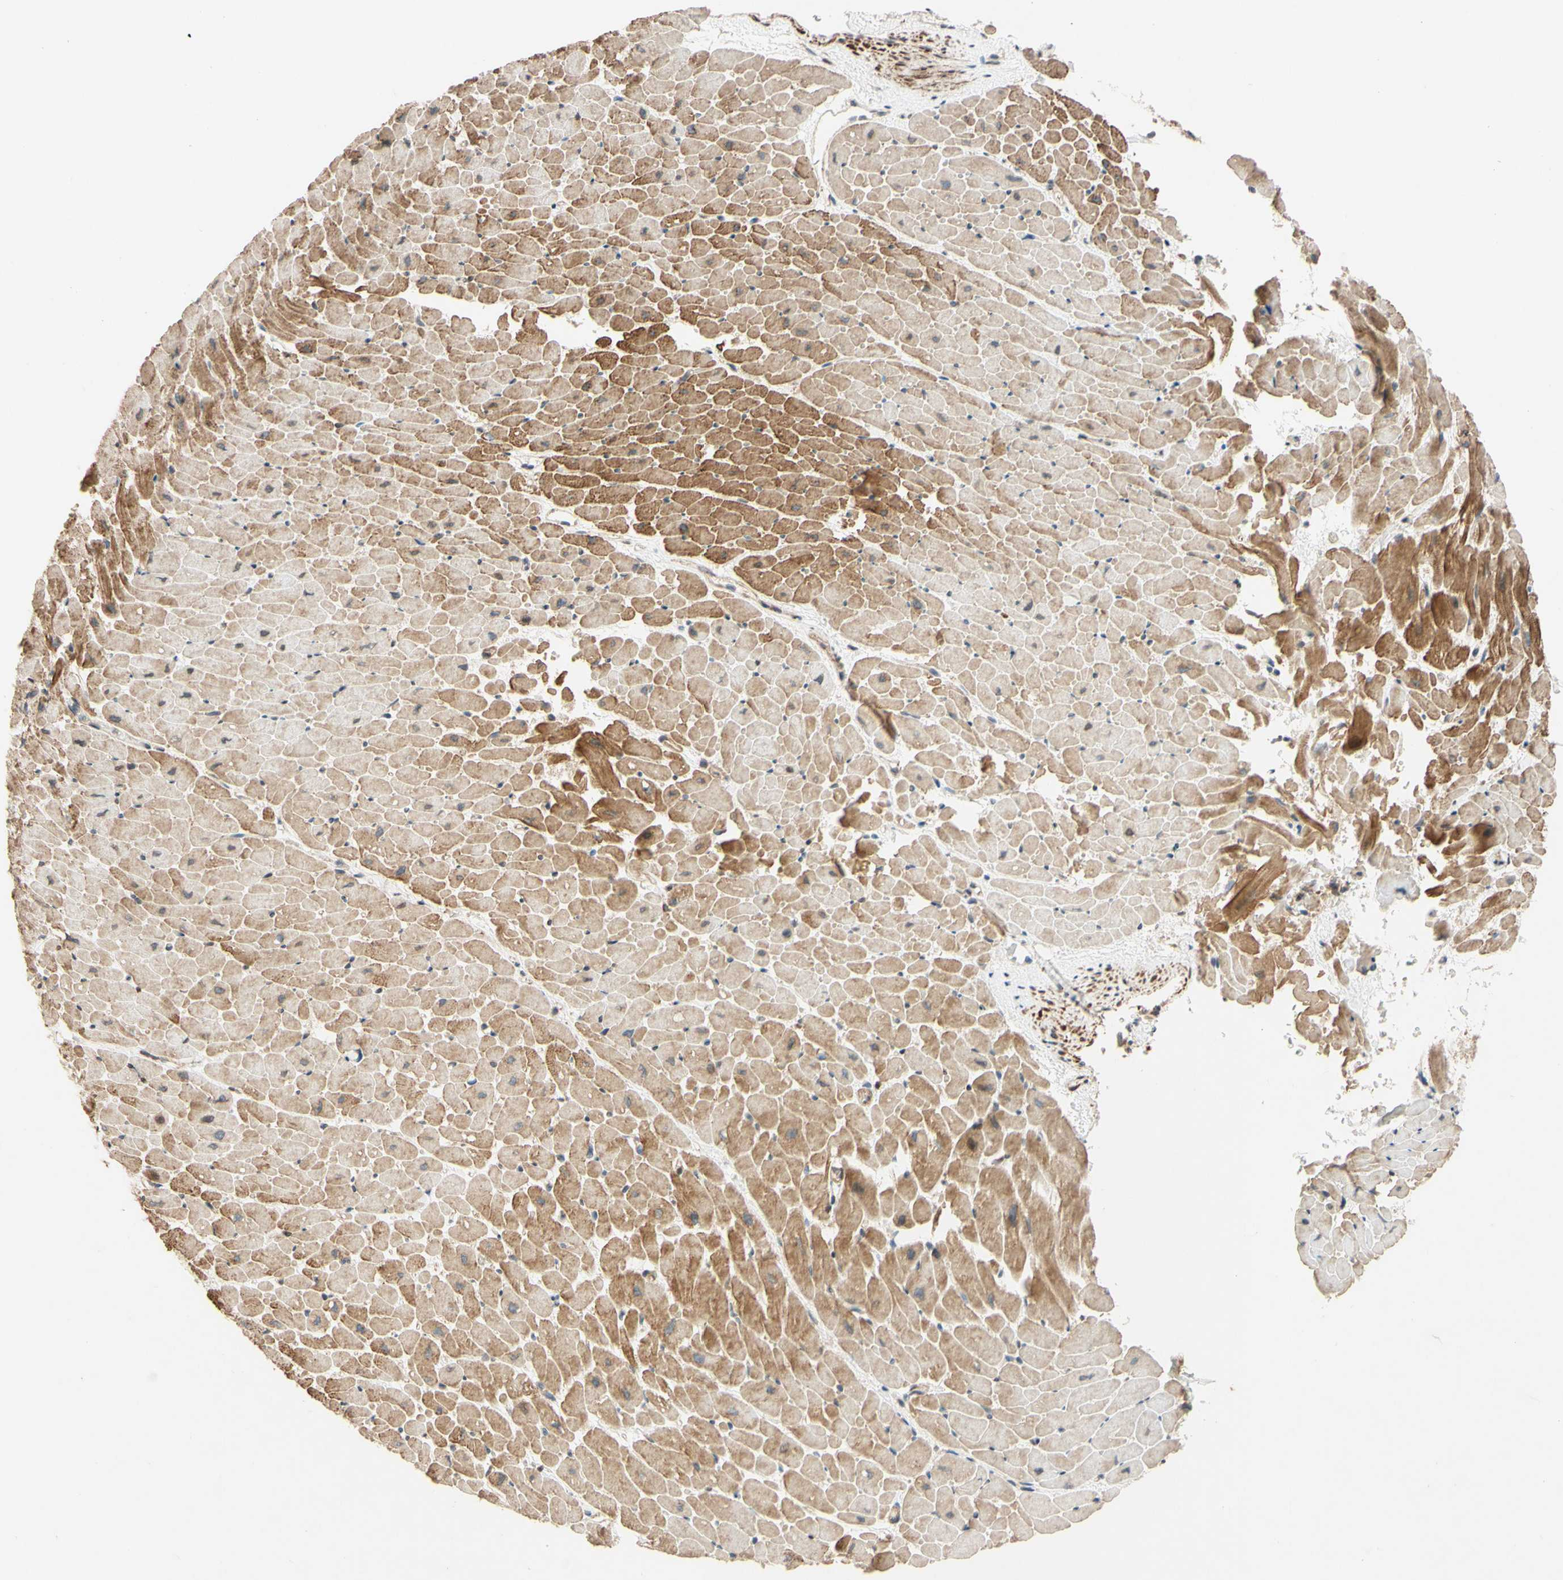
{"staining": {"intensity": "moderate", "quantity": "25%-75%", "location": "cytoplasmic/membranous"}, "tissue": "heart muscle", "cell_type": "Cardiomyocytes", "image_type": "normal", "snomed": [{"axis": "morphology", "description": "Normal tissue, NOS"}, {"axis": "topography", "description": "Heart"}], "caption": "A micrograph showing moderate cytoplasmic/membranous expression in approximately 25%-75% of cardiomyocytes in normal heart muscle, as visualized by brown immunohistochemical staining.", "gene": "PTPRU", "patient": {"sex": "male", "age": 45}}